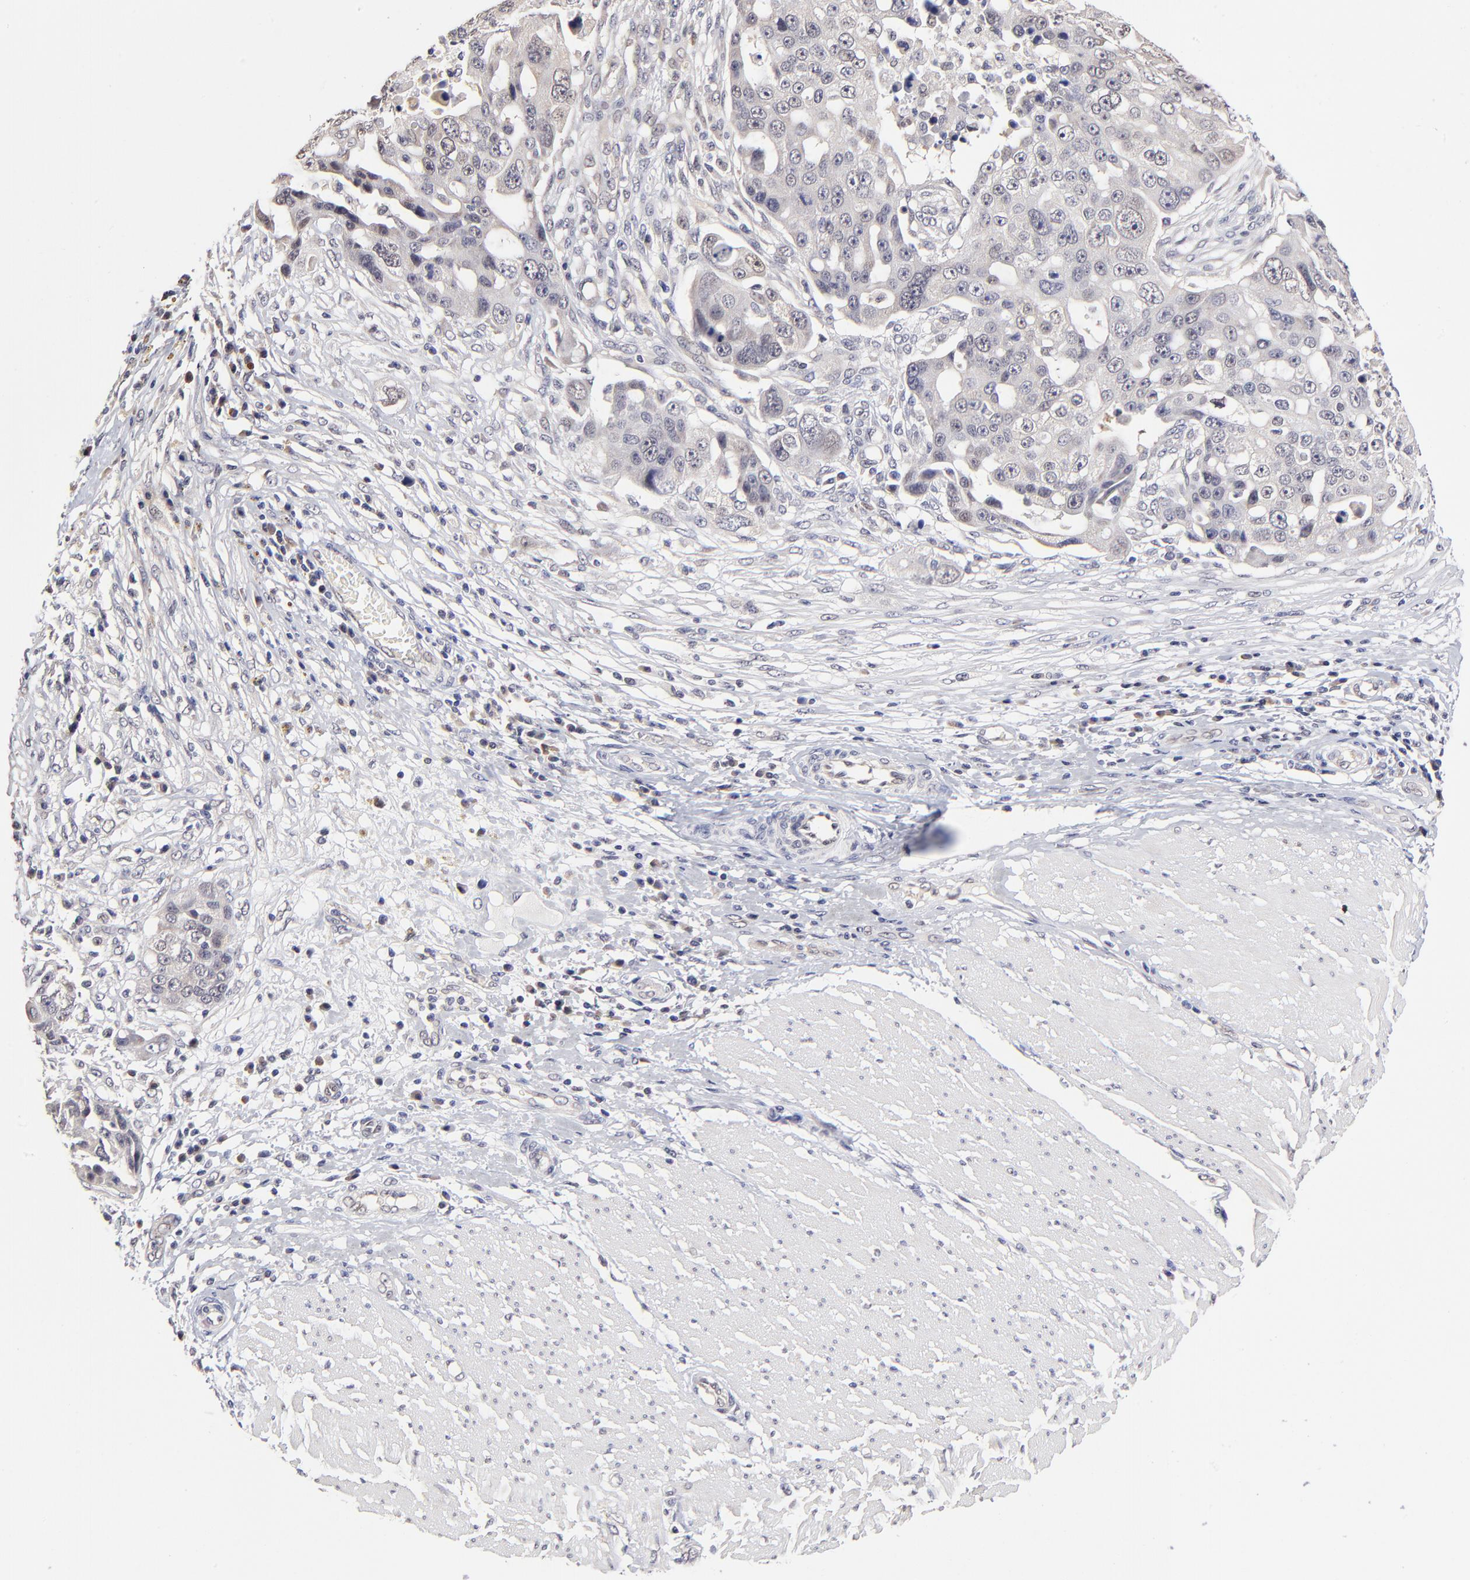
{"staining": {"intensity": "weak", "quantity": "25%-75%", "location": "cytoplasmic/membranous"}, "tissue": "ovarian cancer", "cell_type": "Tumor cells", "image_type": "cancer", "snomed": [{"axis": "morphology", "description": "Carcinoma, endometroid"}, {"axis": "topography", "description": "Ovary"}], "caption": "An image of endometroid carcinoma (ovarian) stained for a protein demonstrates weak cytoplasmic/membranous brown staining in tumor cells. The staining was performed using DAB (3,3'-diaminobenzidine) to visualize the protein expression in brown, while the nuclei were stained in blue with hematoxylin (Magnification: 20x).", "gene": "ZNF10", "patient": {"sex": "female", "age": 75}}